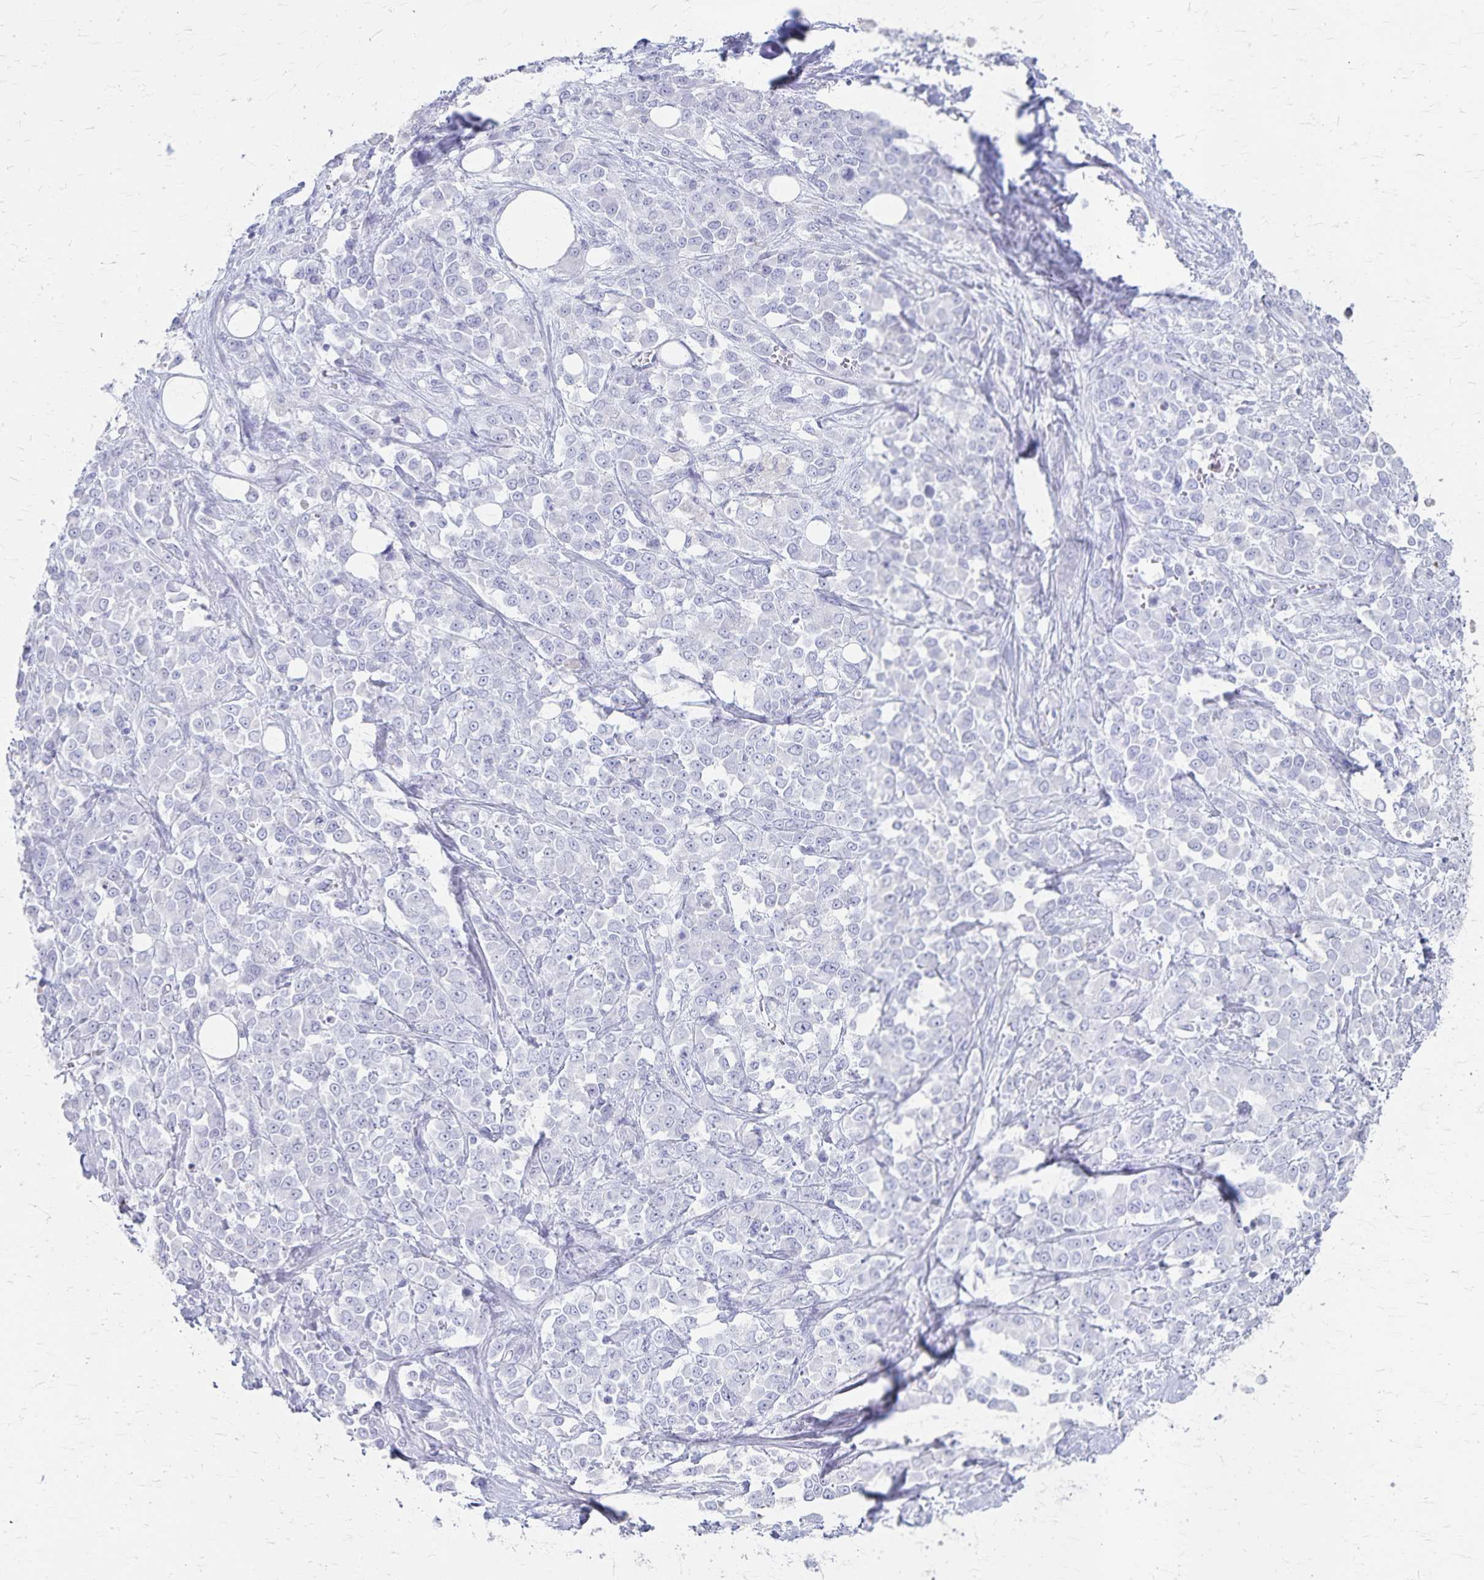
{"staining": {"intensity": "negative", "quantity": "none", "location": "none"}, "tissue": "stomach cancer", "cell_type": "Tumor cells", "image_type": "cancer", "snomed": [{"axis": "morphology", "description": "Adenocarcinoma, NOS"}, {"axis": "topography", "description": "Stomach"}], "caption": "Image shows no protein positivity in tumor cells of adenocarcinoma (stomach) tissue.", "gene": "GPBAR1", "patient": {"sex": "female", "age": 76}}